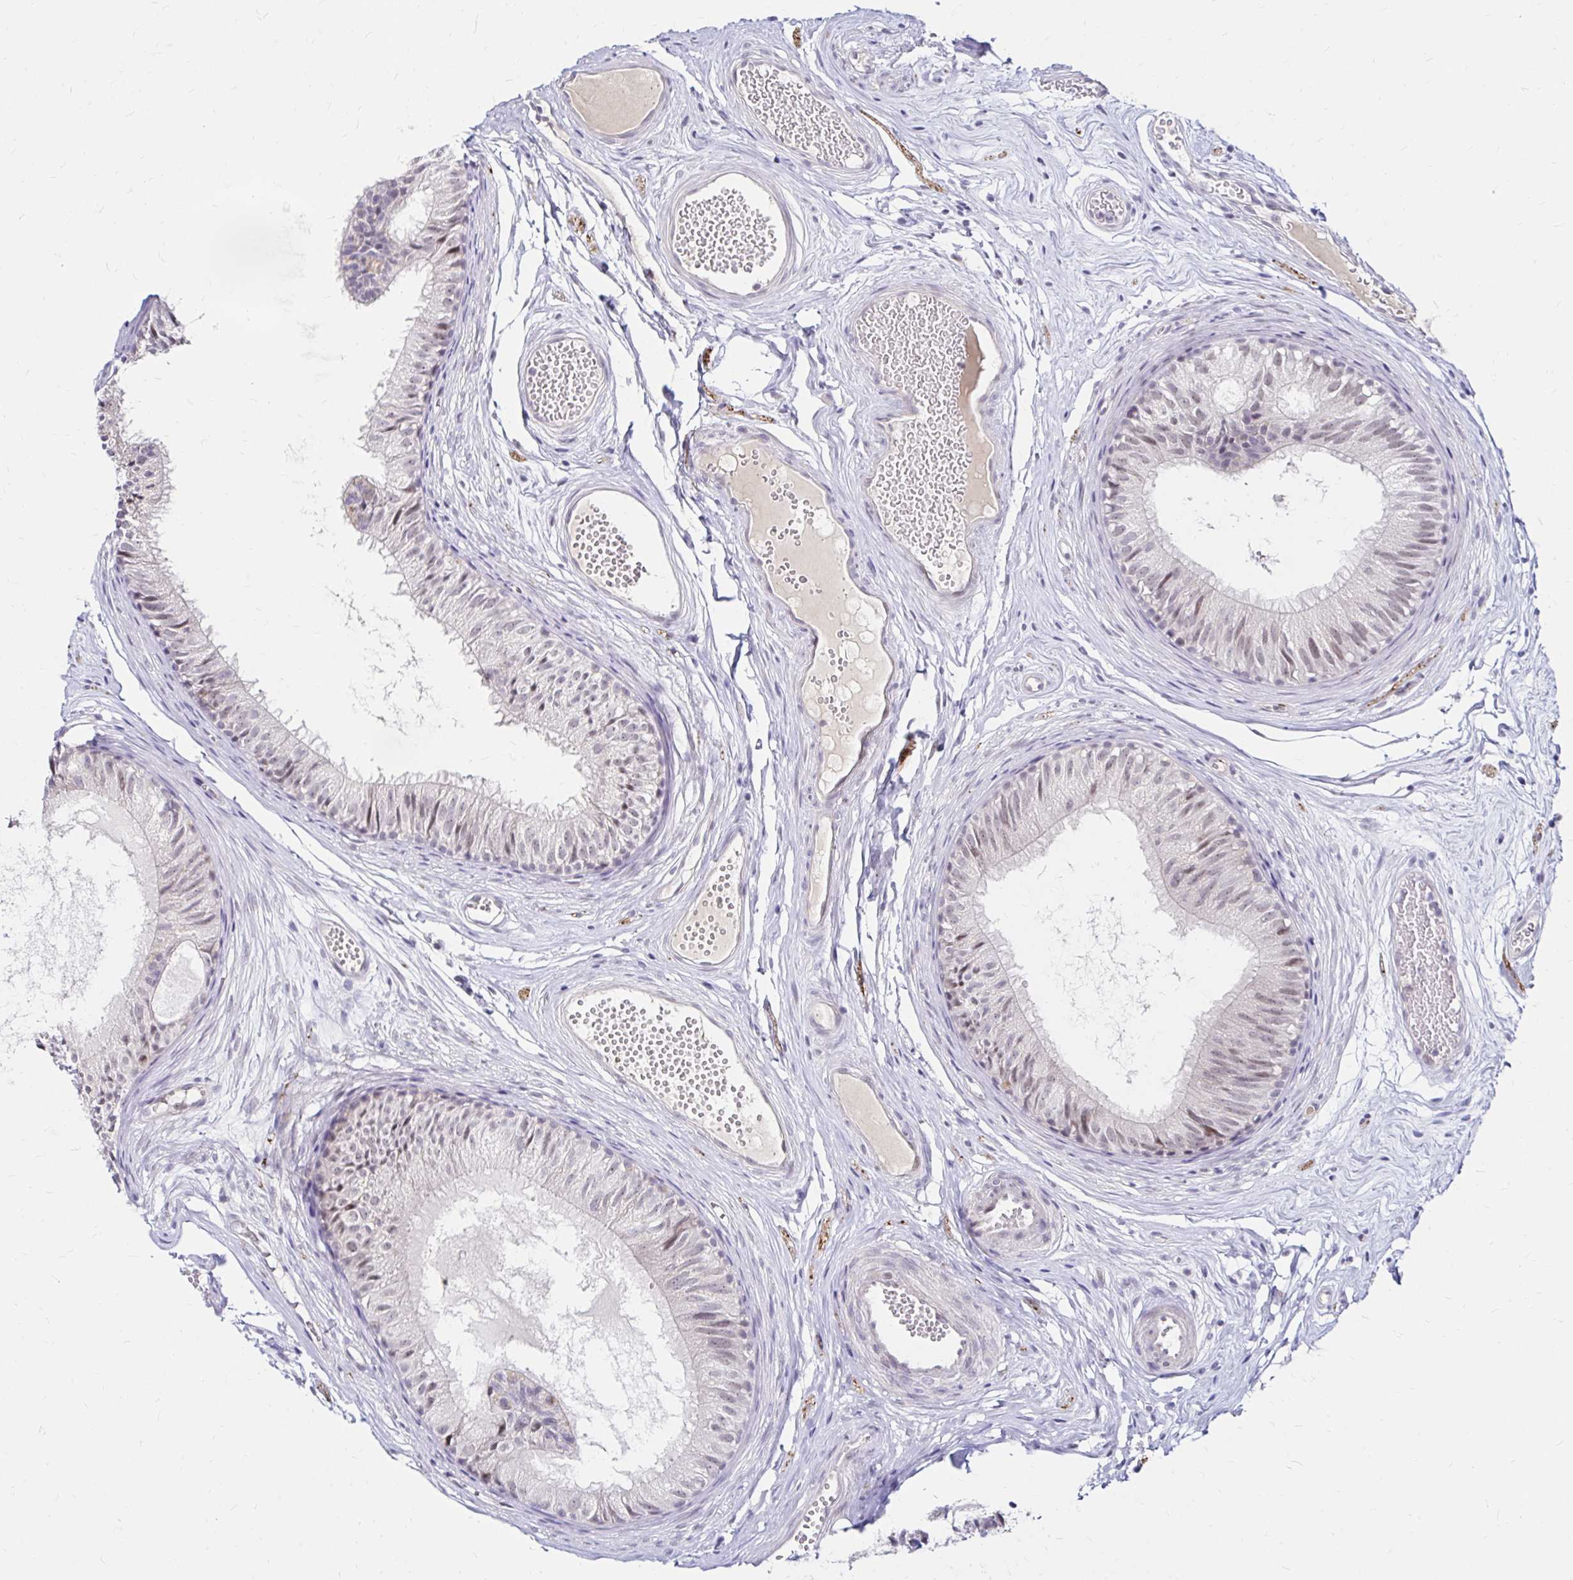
{"staining": {"intensity": "weak", "quantity": "<25%", "location": "nuclear"}, "tissue": "epididymis", "cell_type": "Glandular cells", "image_type": "normal", "snomed": [{"axis": "morphology", "description": "Normal tissue, NOS"}, {"axis": "morphology", "description": "Seminoma, NOS"}, {"axis": "topography", "description": "Testis"}, {"axis": "topography", "description": "Epididymis"}], "caption": "Immunohistochemical staining of benign epididymis shows no significant staining in glandular cells.", "gene": "GUCY1A1", "patient": {"sex": "male", "age": 34}}